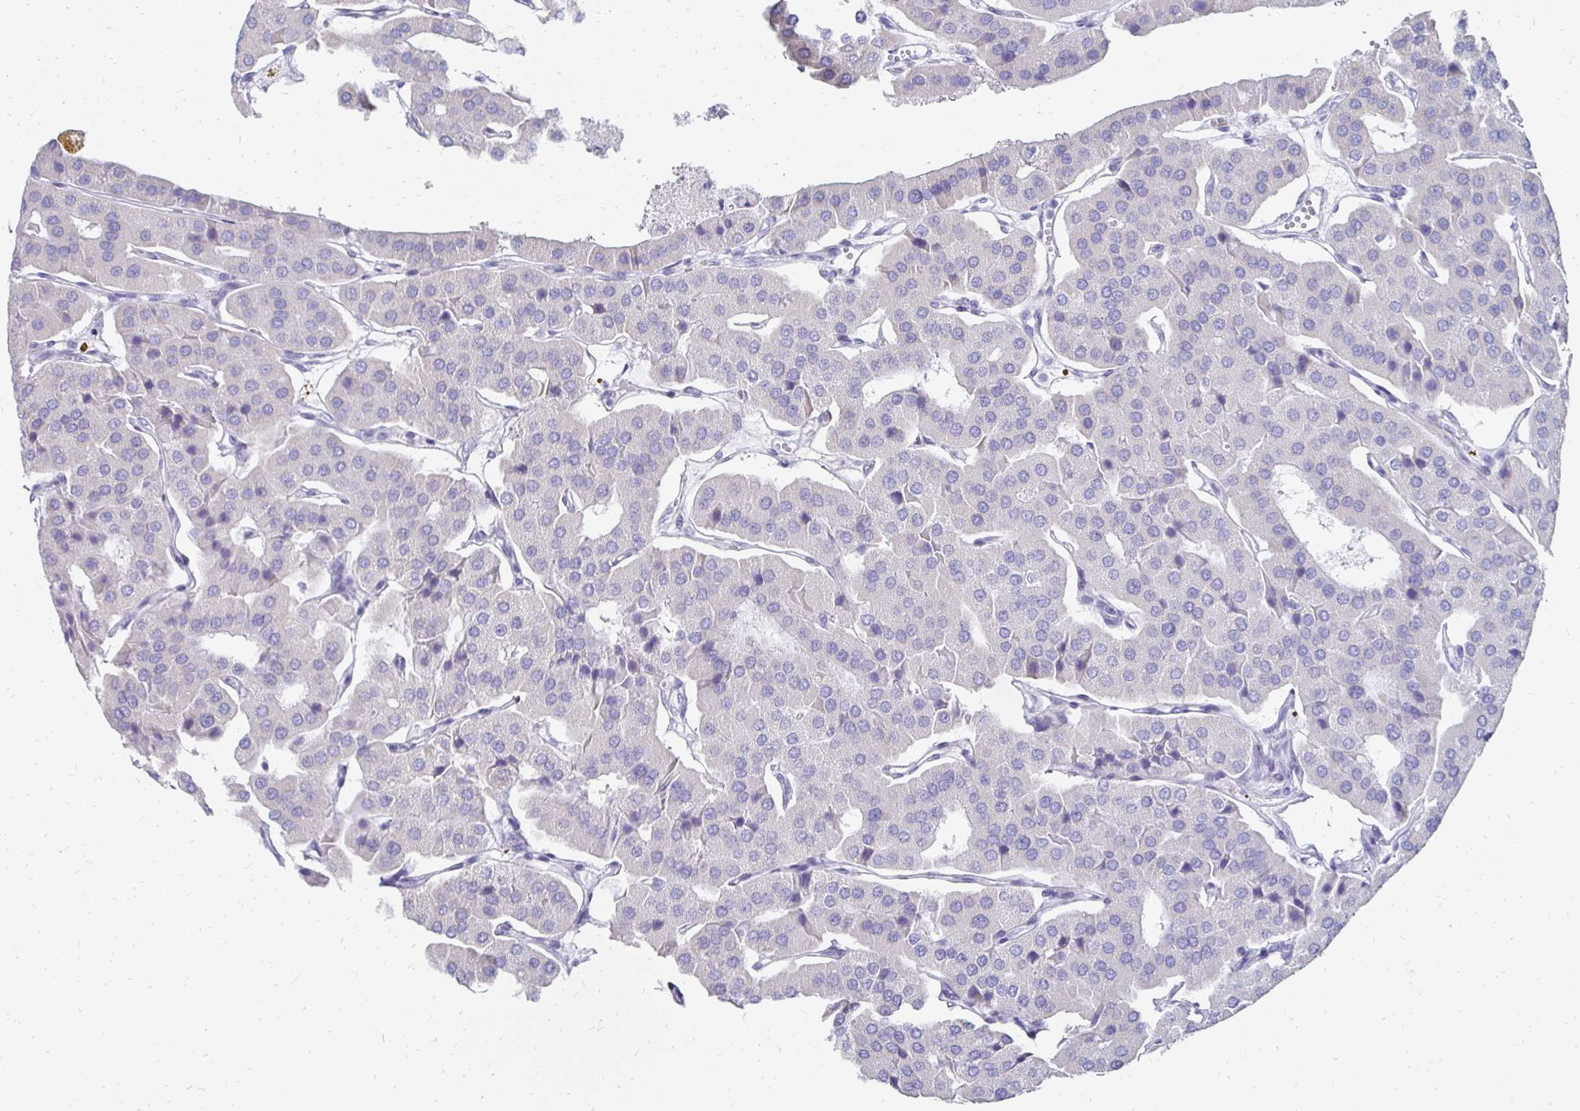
{"staining": {"intensity": "negative", "quantity": "none", "location": "none"}, "tissue": "parathyroid gland", "cell_type": "Glandular cells", "image_type": "normal", "snomed": [{"axis": "morphology", "description": "Normal tissue, NOS"}, {"axis": "morphology", "description": "Adenoma, NOS"}, {"axis": "topography", "description": "Parathyroid gland"}], "caption": "Immunohistochemistry (IHC) histopathology image of unremarkable parathyroid gland: parathyroid gland stained with DAB (3,3'-diaminobenzidine) exhibits no significant protein positivity in glandular cells.", "gene": "SYCP3", "patient": {"sex": "female", "age": 86}}